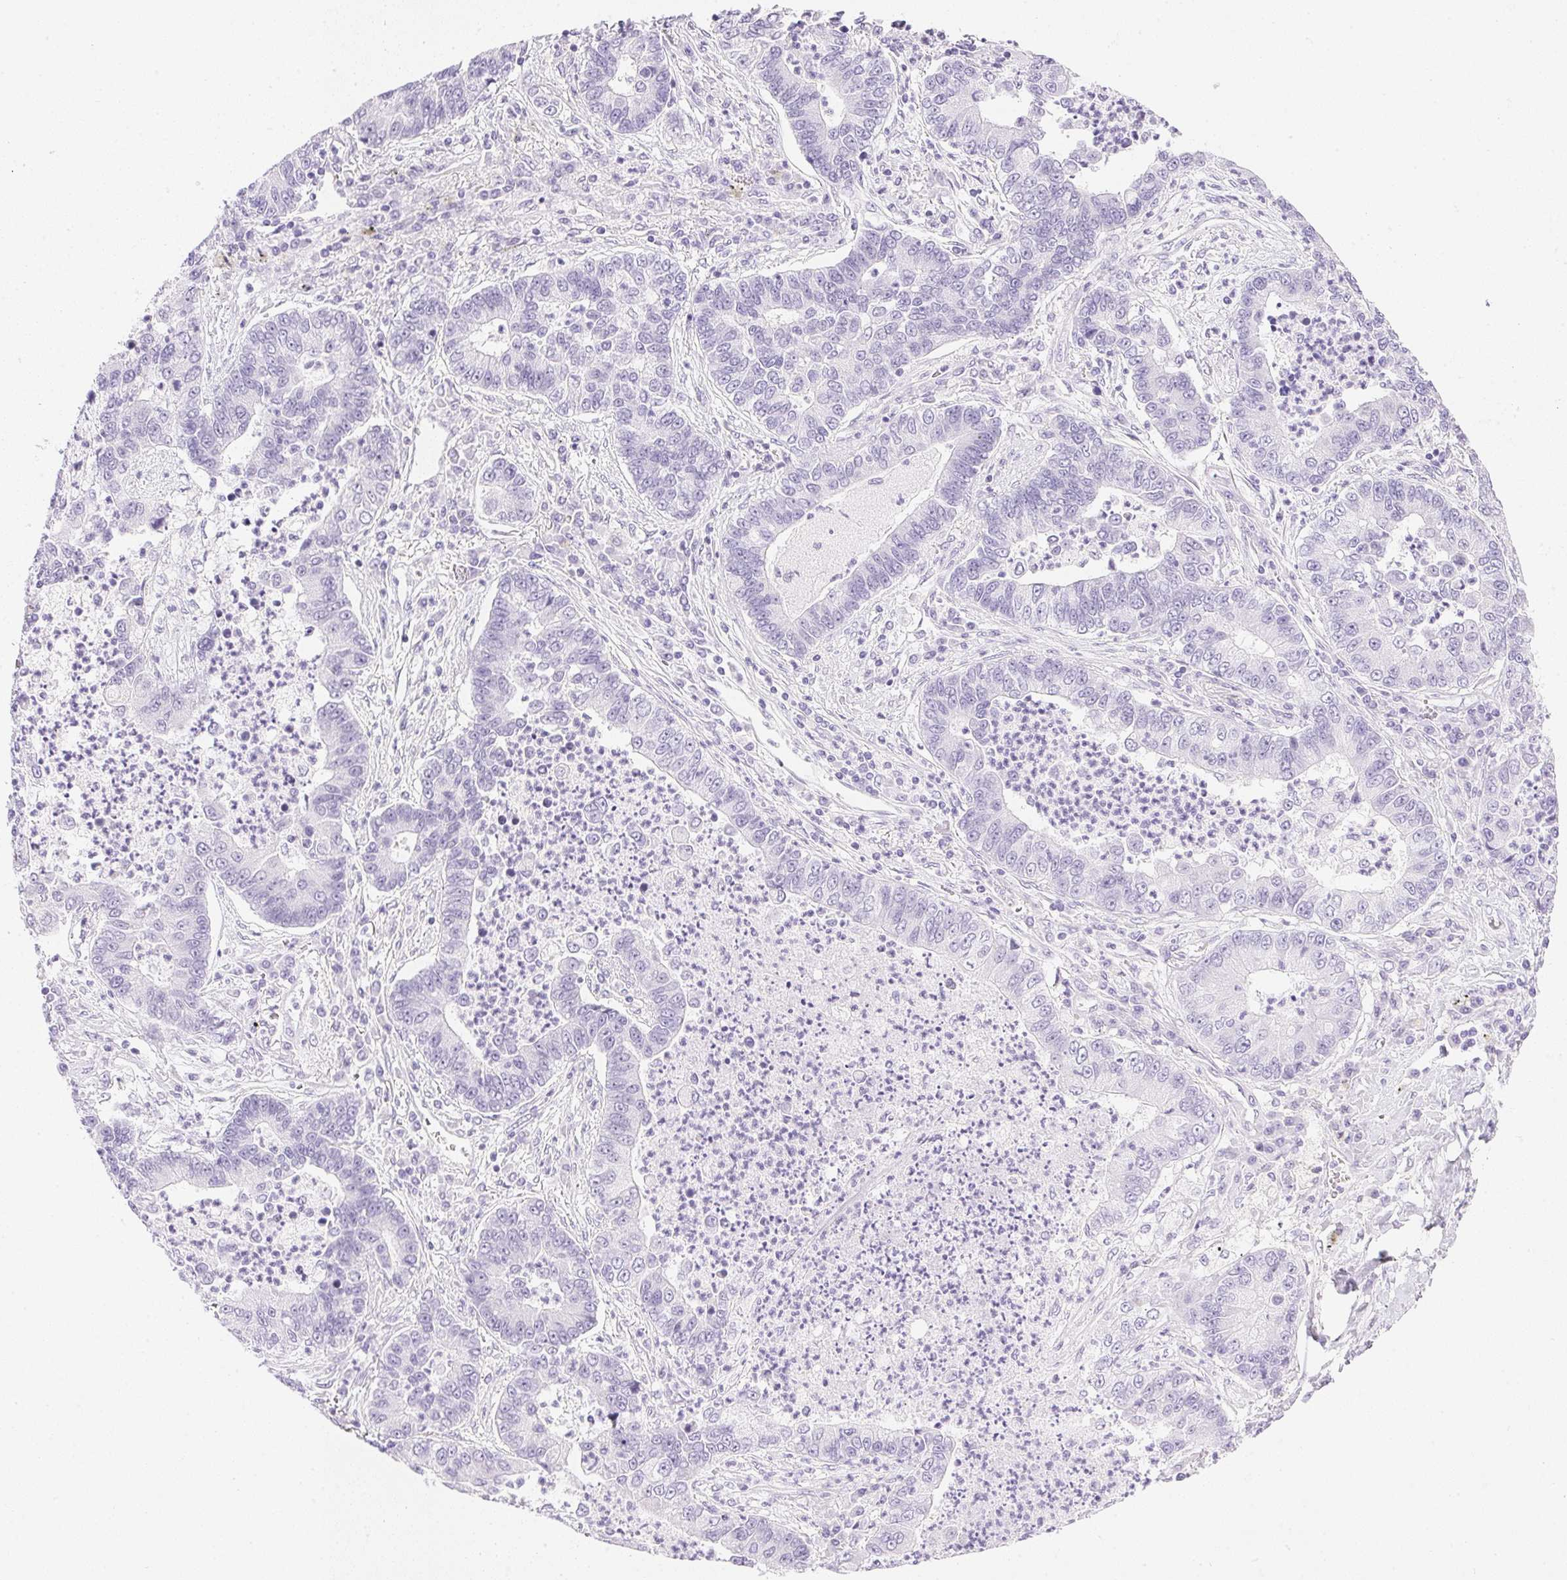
{"staining": {"intensity": "negative", "quantity": "none", "location": "none"}, "tissue": "lung cancer", "cell_type": "Tumor cells", "image_type": "cancer", "snomed": [{"axis": "morphology", "description": "Adenocarcinoma, NOS"}, {"axis": "topography", "description": "Lung"}], "caption": "Histopathology image shows no significant protein expression in tumor cells of adenocarcinoma (lung).", "gene": "CPB1", "patient": {"sex": "female", "age": 57}}